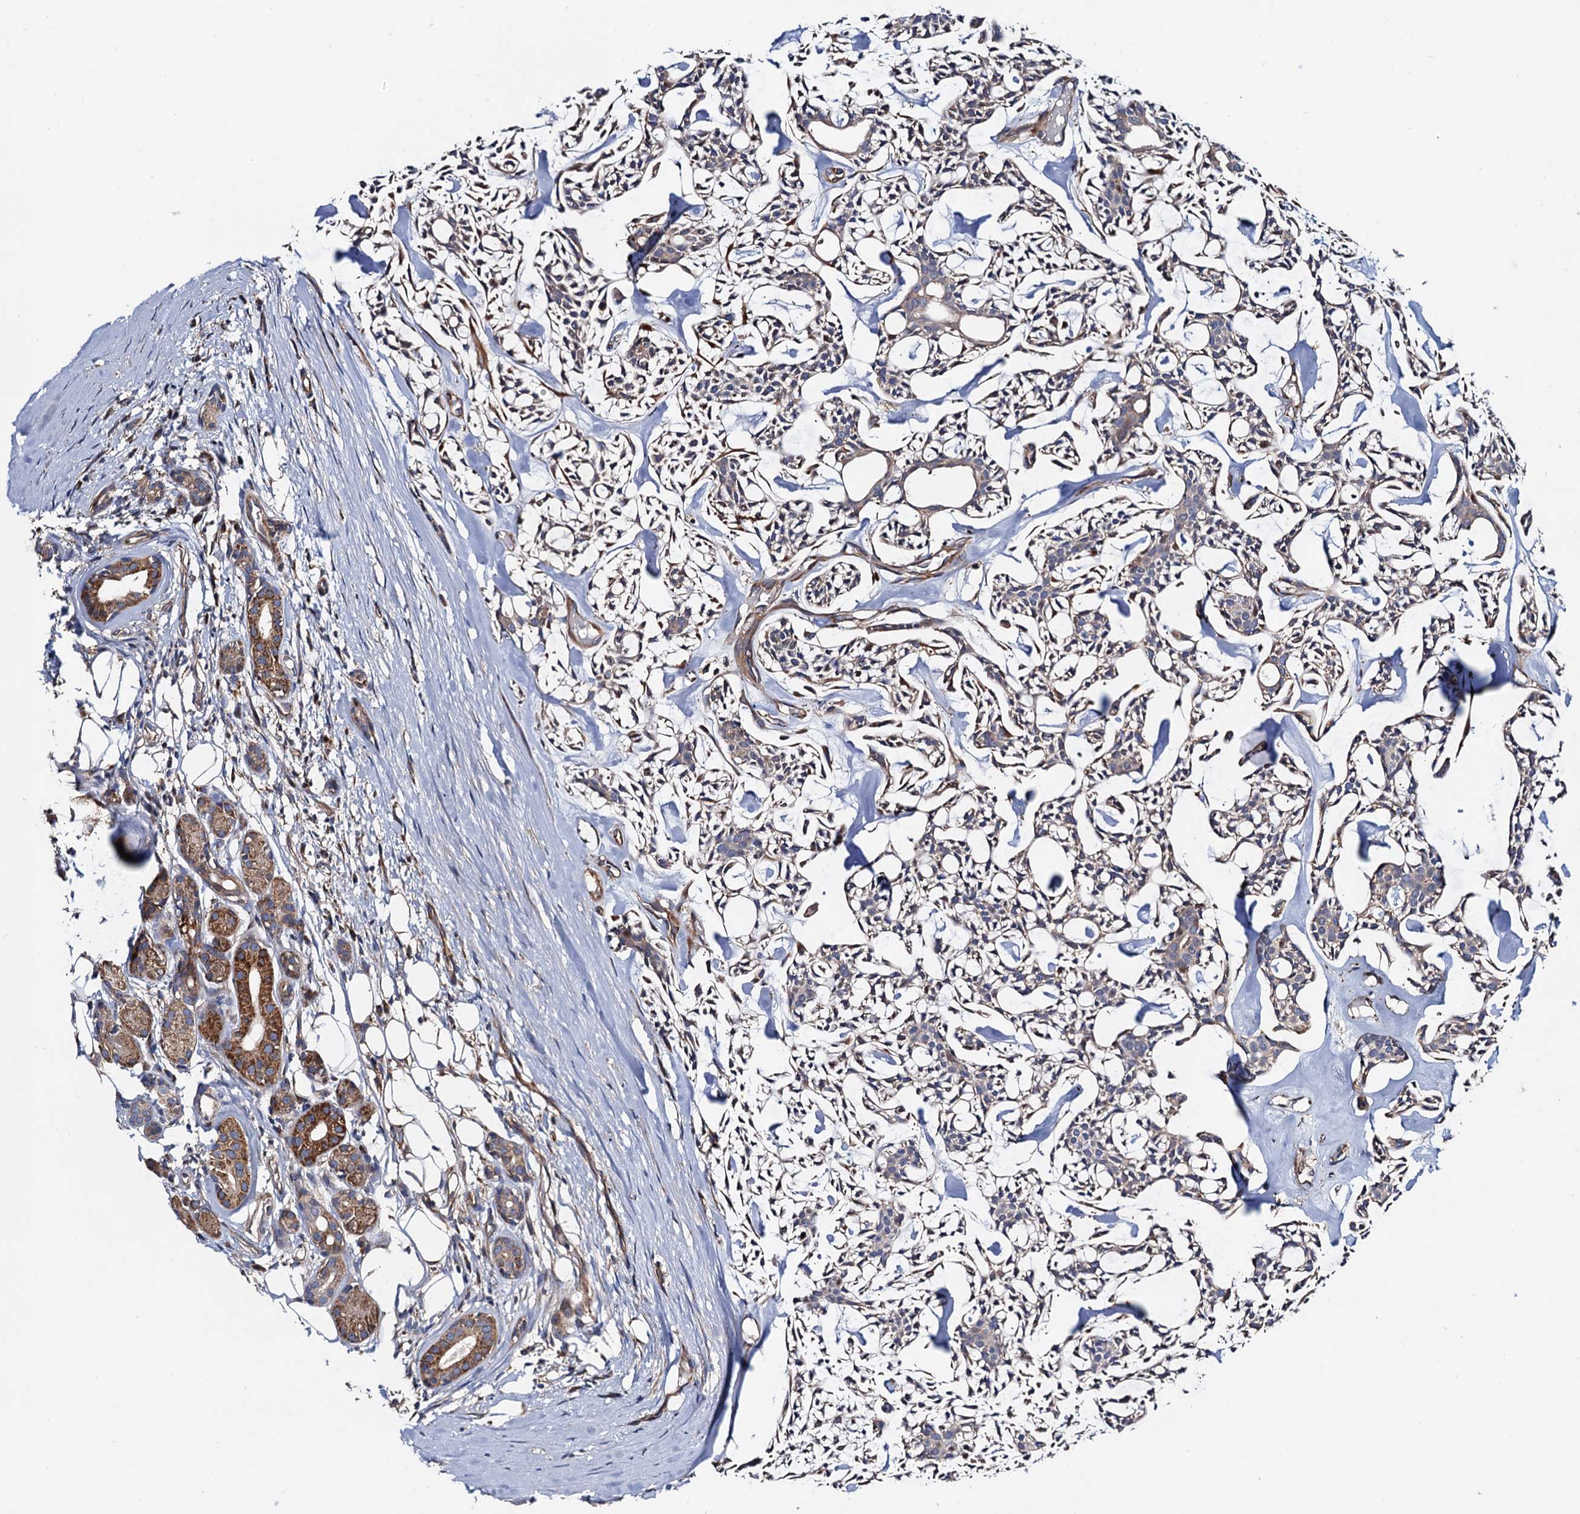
{"staining": {"intensity": "weak", "quantity": "25%-75%", "location": "cytoplasmic/membranous"}, "tissue": "head and neck cancer", "cell_type": "Tumor cells", "image_type": "cancer", "snomed": [{"axis": "morphology", "description": "Adenocarcinoma, NOS"}, {"axis": "topography", "description": "Salivary gland"}, {"axis": "topography", "description": "Head-Neck"}], "caption": "Immunohistochemistry (DAB) staining of human head and neck cancer (adenocarcinoma) demonstrates weak cytoplasmic/membranous protein positivity in approximately 25%-75% of tumor cells.", "gene": "MRPL48", "patient": {"sex": "male", "age": 55}}